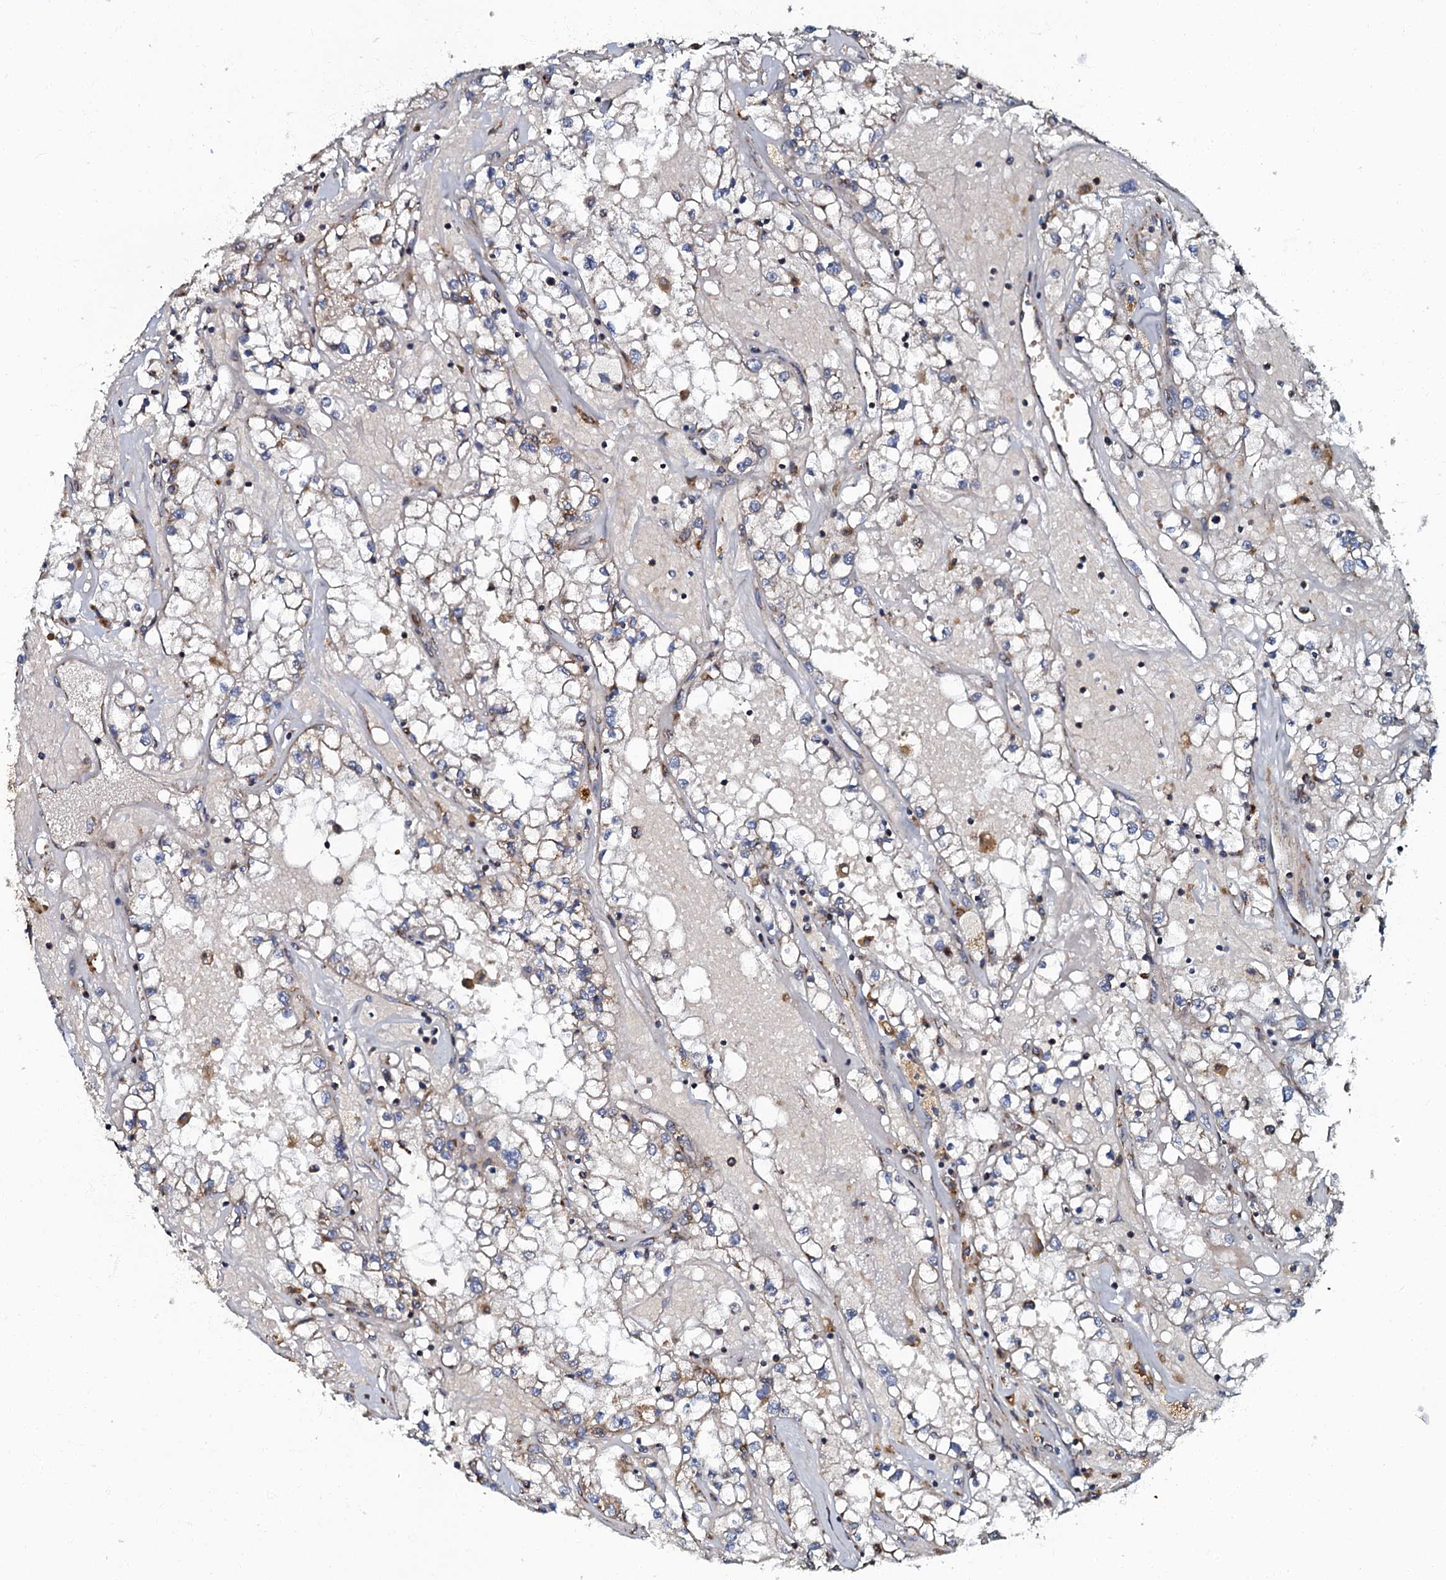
{"staining": {"intensity": "negative", "quantity": "none", "location": "none"}, "tissue": "renal cancer", "cell_type": "Tumor cells", "image_type": "cancer", "snomed": [{"axis": "morphology", "description": "Adenocarcinoma, NOS"}, {"axis": "topography", "description": "Kidney"}], "caption": "Immunohistochemistry of renal cancer (adenocarcinoma) exhibits no positivity in tumor cells. (DAB (3,3'-diaminobenzidine) IHC with hematoxylin counter stain).", "gene": "NDUFA12", "patient": {"sex": "male", "age": 56}}